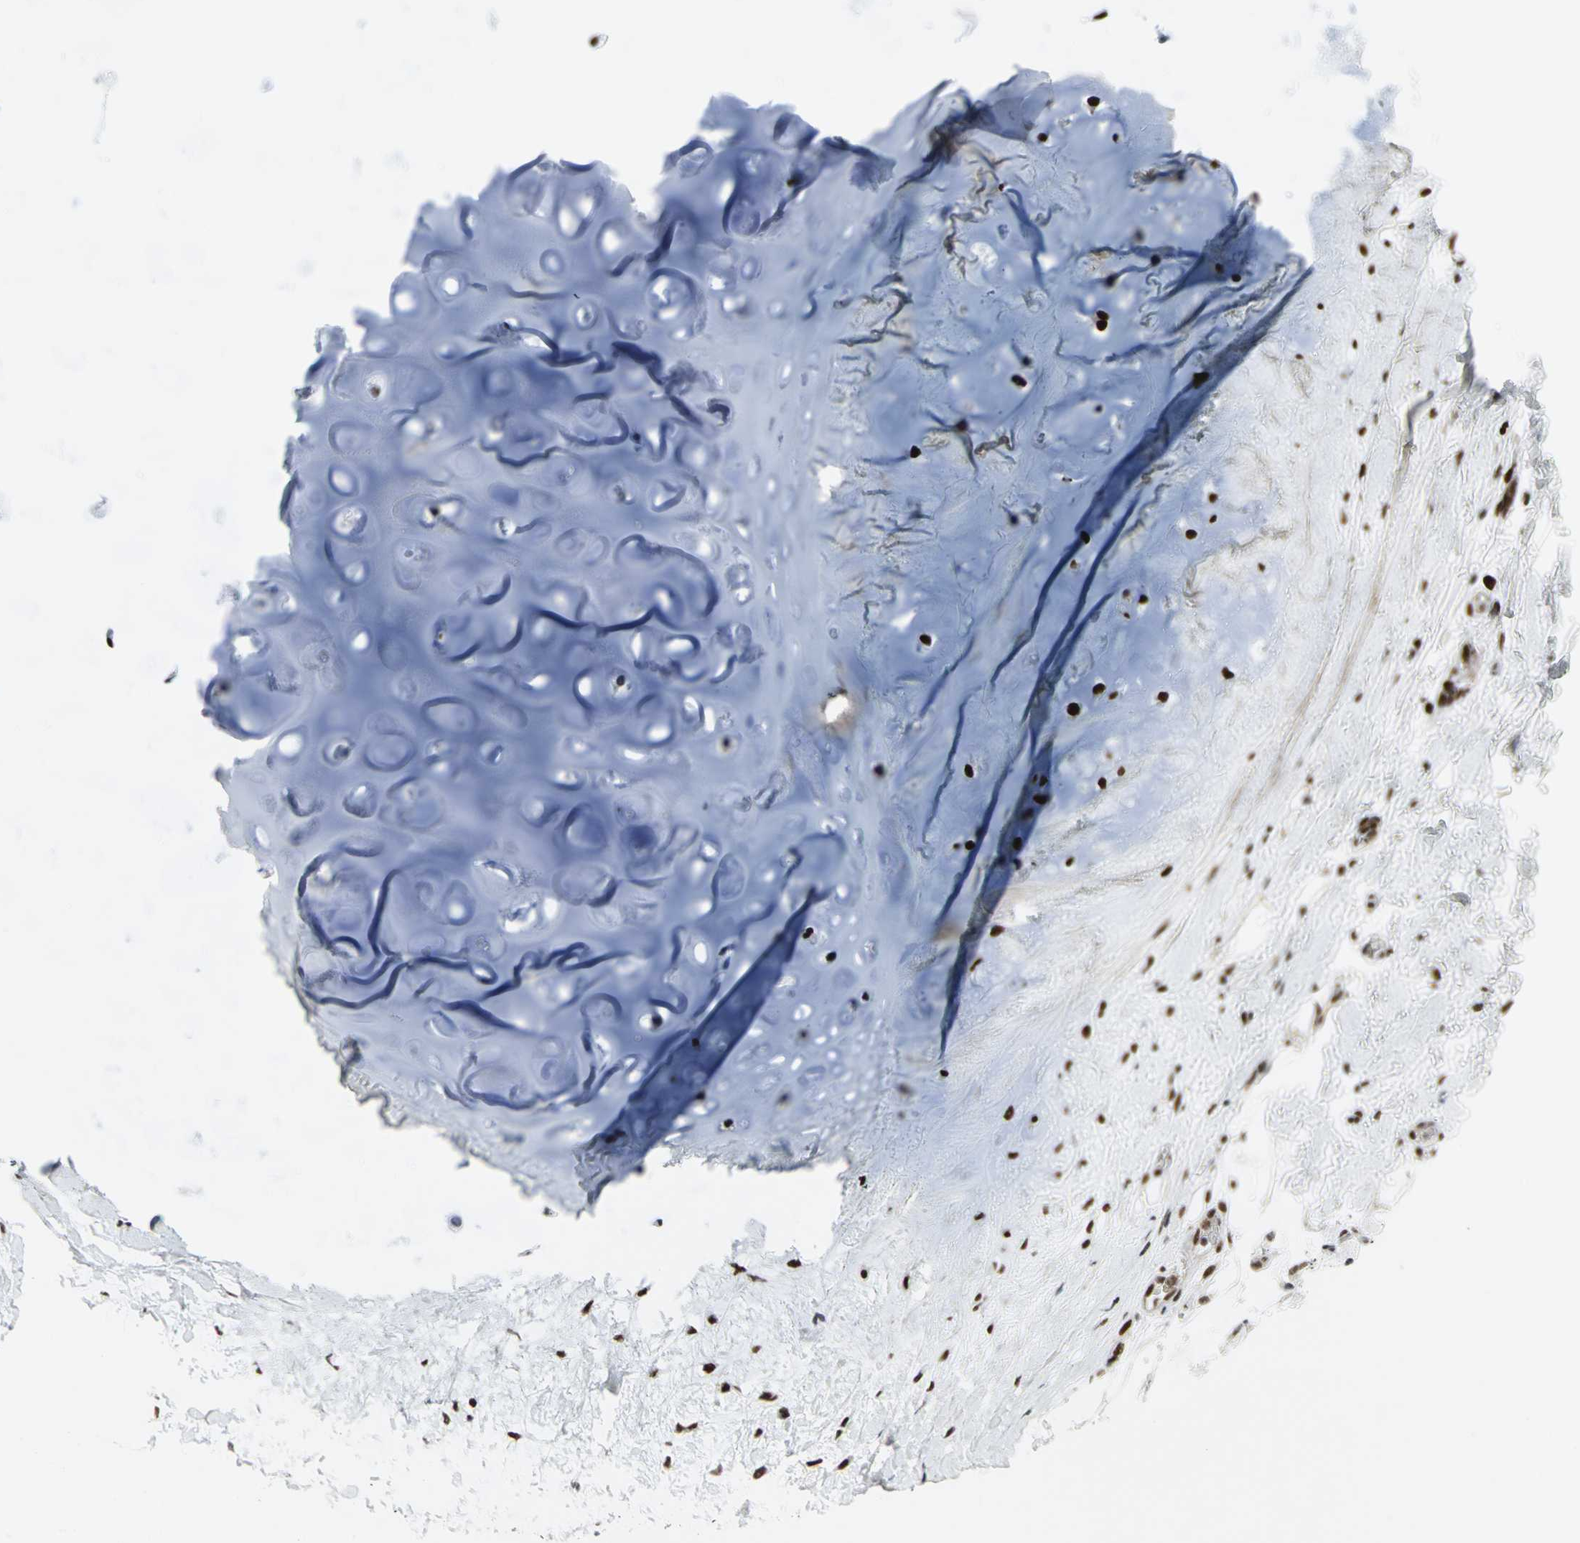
{"staining": {"intensity": "moderate", "quantity": ">75%", "location": "nuclear"}, "tissue": "adipose tissue", "cell_type": "Adipocytes", "image_type": "normal", "snomed": [{"axis": "morphology", "description": "Normal tissue, NOS"}, {"axis": "topography", "description": "Cartilage tissue"}, {"axis": "topography", "description": "Bronchus"}], "caption": "IHC micrograph of unremarkable adipose tissue stained for a protein (brown), which displays medium levels of moderate nuclear staining in about >75% of adipocytes.", "gene": "SMARCA4", "patient": {"sex": "female", "age": 73}}